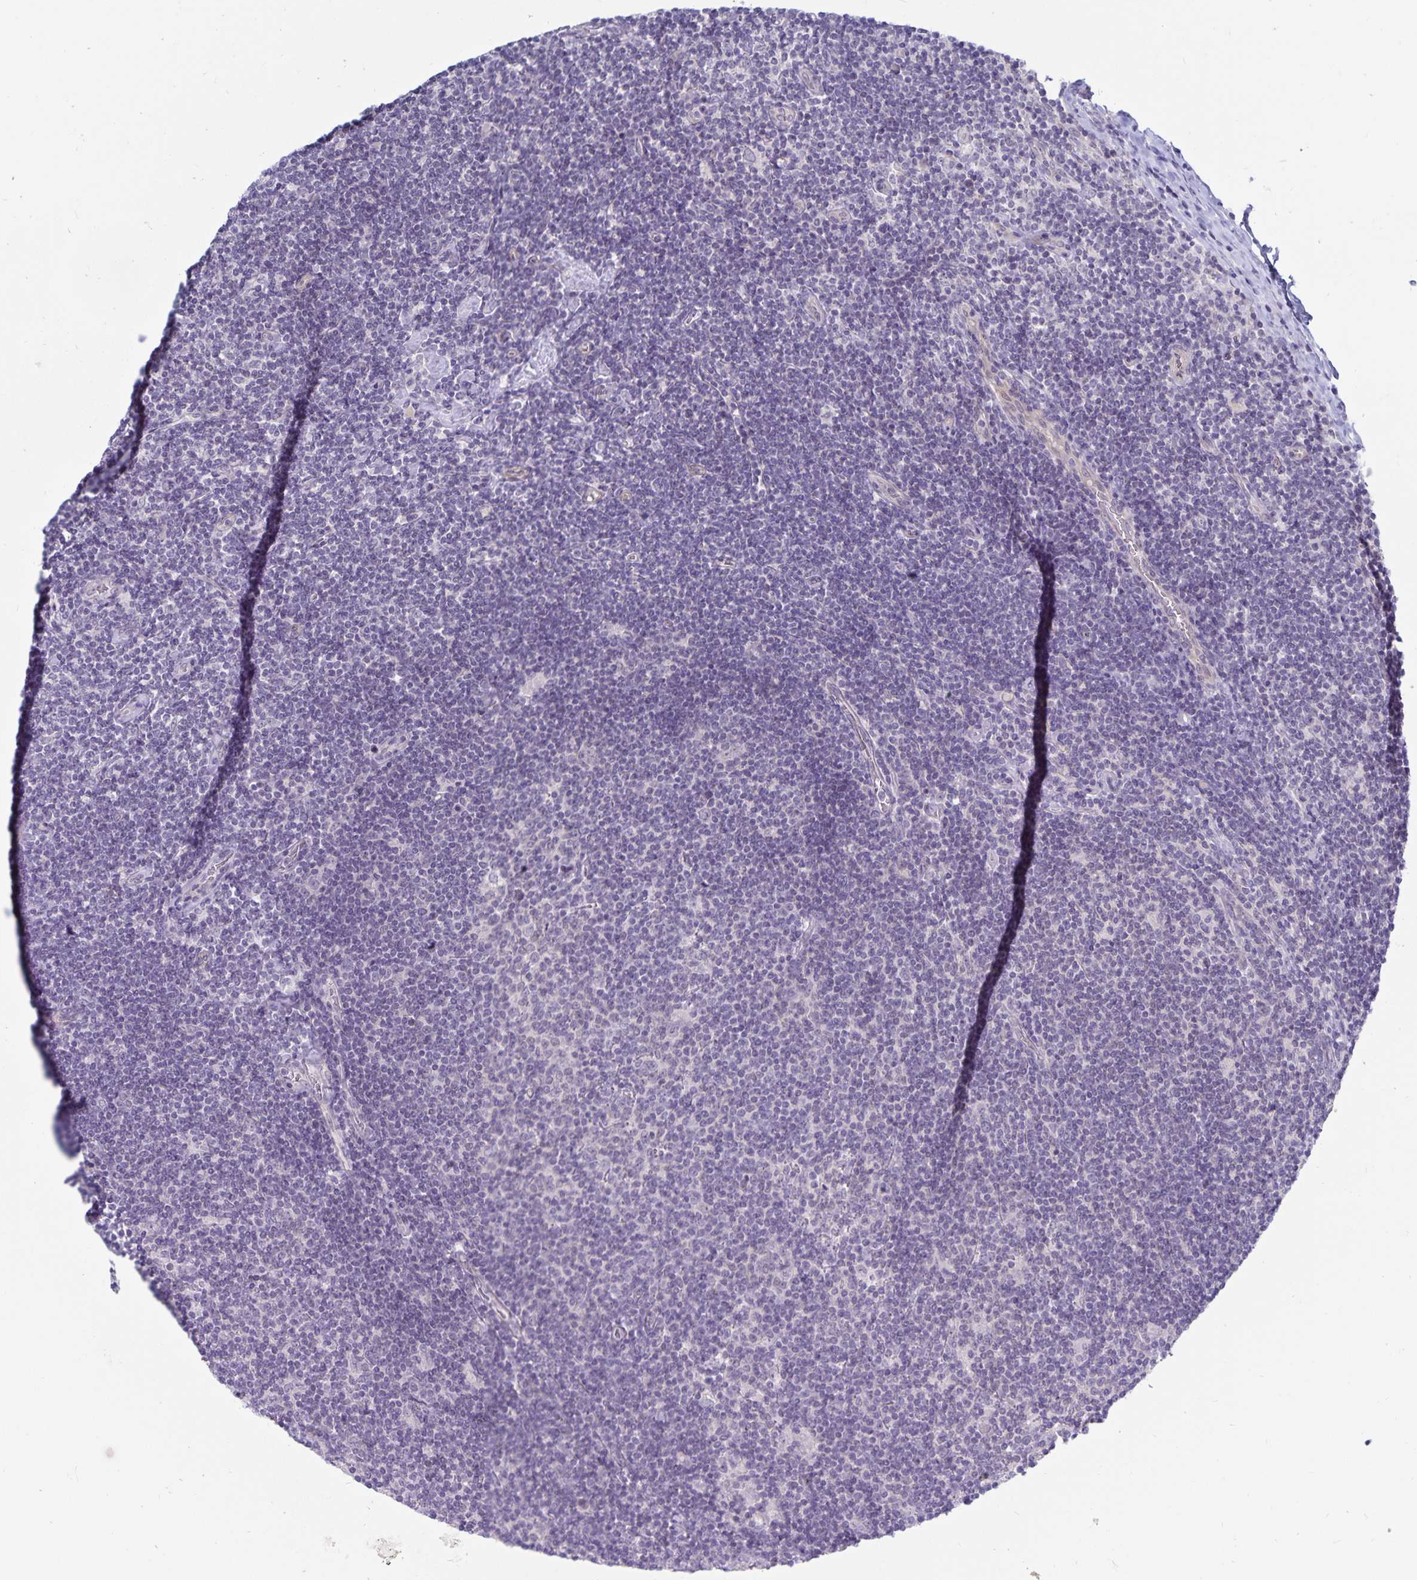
{"staining": {"intensity": "negative", "quantity": "none", "location": "none"}, "tissue": "lymphoma", "cell_type": "Tumor cells", "image_type": "cancer", "snomed": [{"axis": "morphology", "description": "Hodgkin's disease, NOS"}, {"axis": "topography", "description": "Lymph node"}], "caption": "A high-resolution micrograph shows immunohistochemistry staining of lymphoma, which demonstrates no significant expression in tumor cells.", "gene": "CDKN2B", "patient": {"sex": "male", "age": 40}}